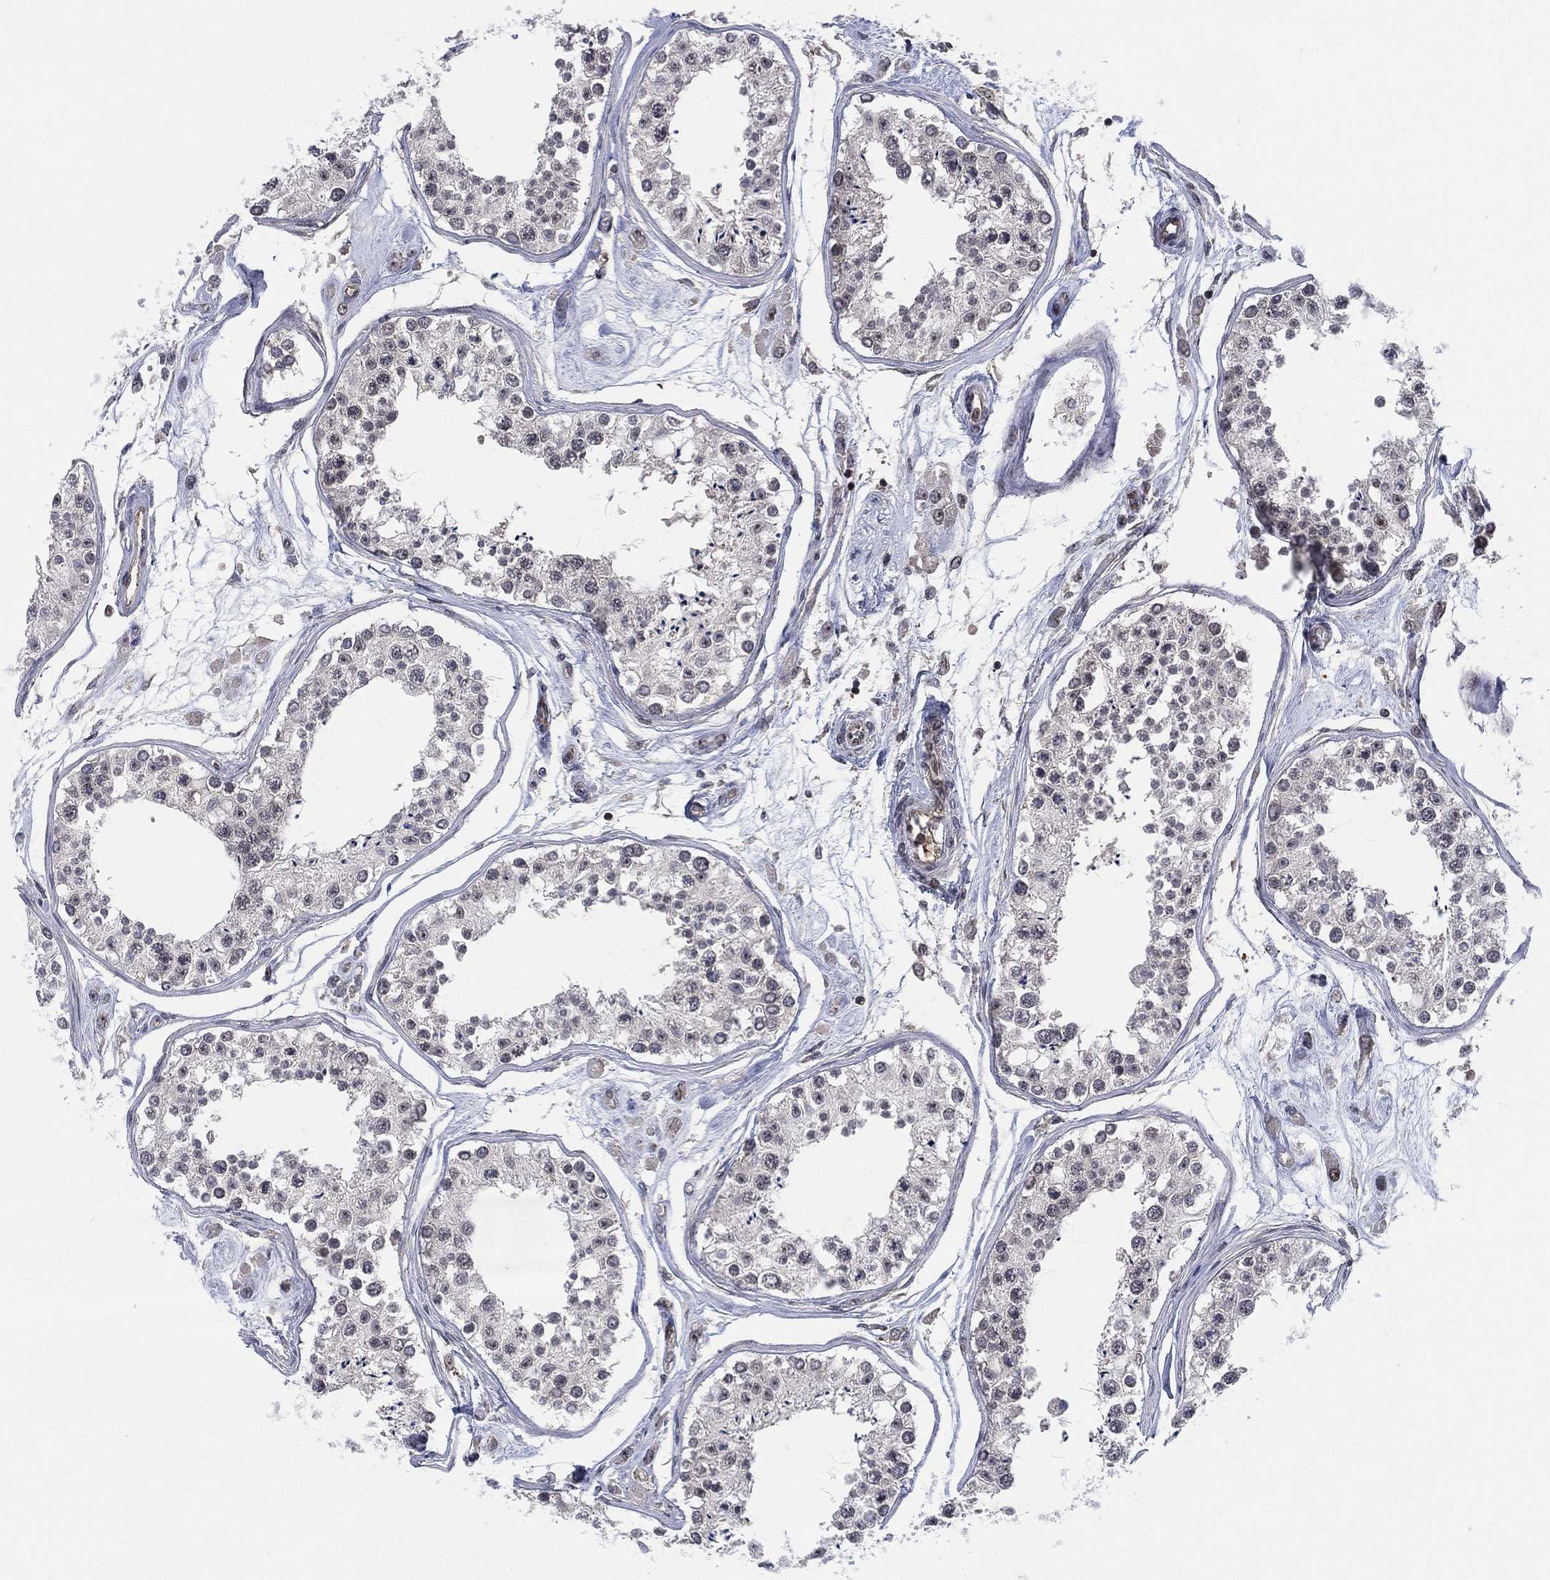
{"staining": {"intensity": "moderate", "quantity": "<25%", "location": "nuclear"}, "tissue": "testis", "cell_type": "Cells in seminiferous ducts", "image_type": "normal", "snomed": [{"axis": "morphology", "description": "Normal tissue, NOS"}, {"axis": "topography", "description": "Testis"}], "caption": "Protein analysis of normal testis exhibits moderate nuclear staining in approximately <25% of cells in seminiferous ducts.", "gene": "TMCO1", "patient": {"sex": "male", "age": 25}}